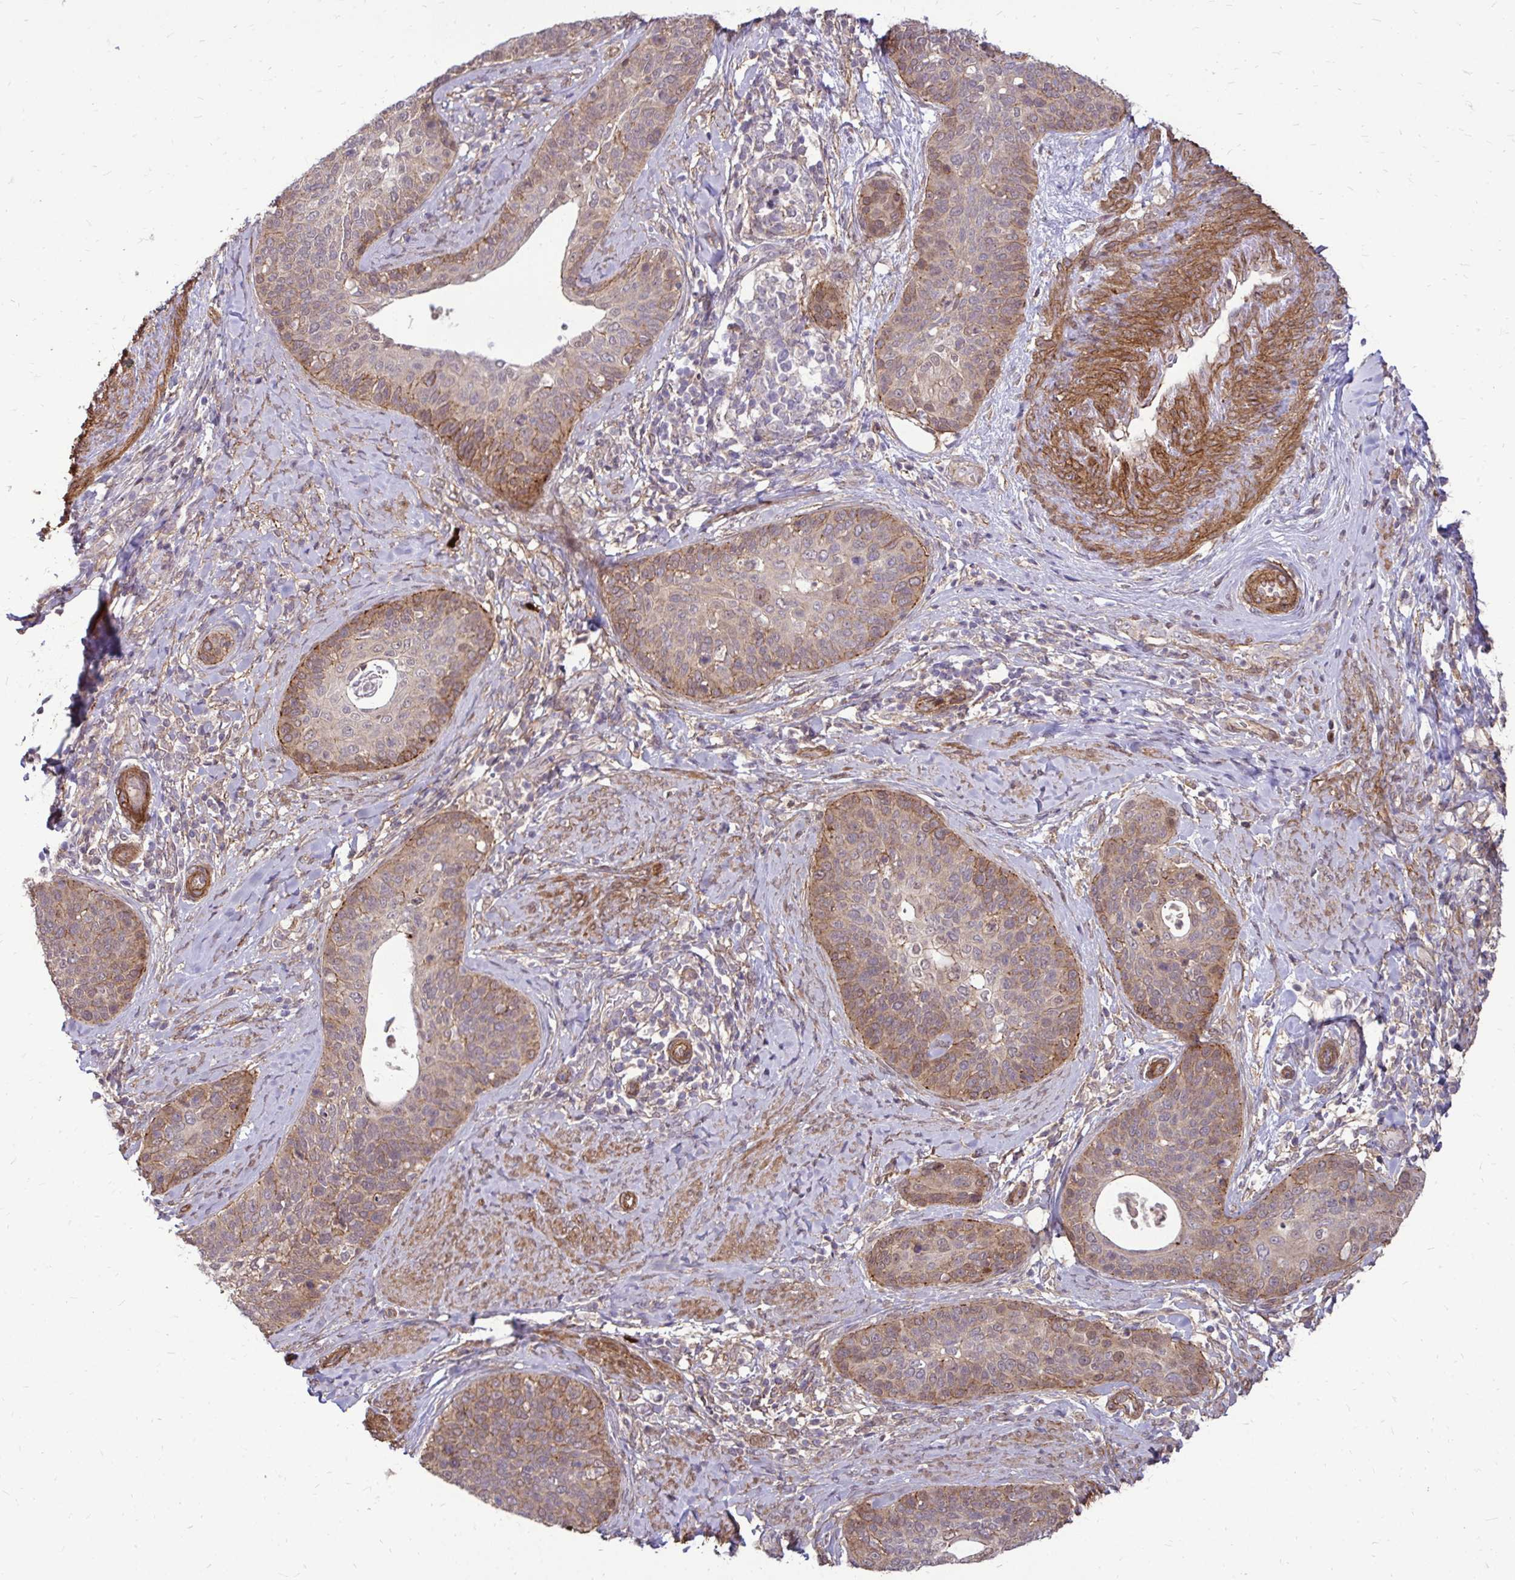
{"staining": {"intensity": "moderate", "quantity": "25%-75%", "location": "cytoplasmic/membranous"}, "tissue": "cervical cancer", "cell_type": "Tumor cells", "image_type": "cancer", "snomed": [{"axis": "morphology", "description": "Squamous cell carcinoma, NOS"}, {"axis": "topography", "description": "Cervix"}], "caption": "DAB (3,3'-diaminobenzidine) immunohistochemical staining of cervical squamous cell carcinoma reveals moderate cytoplasmic/membranous protein expression in about 25%-75% of tumor cells.", "gene": "TRIP6", "patient": {"sex": "female", "age": 69}}